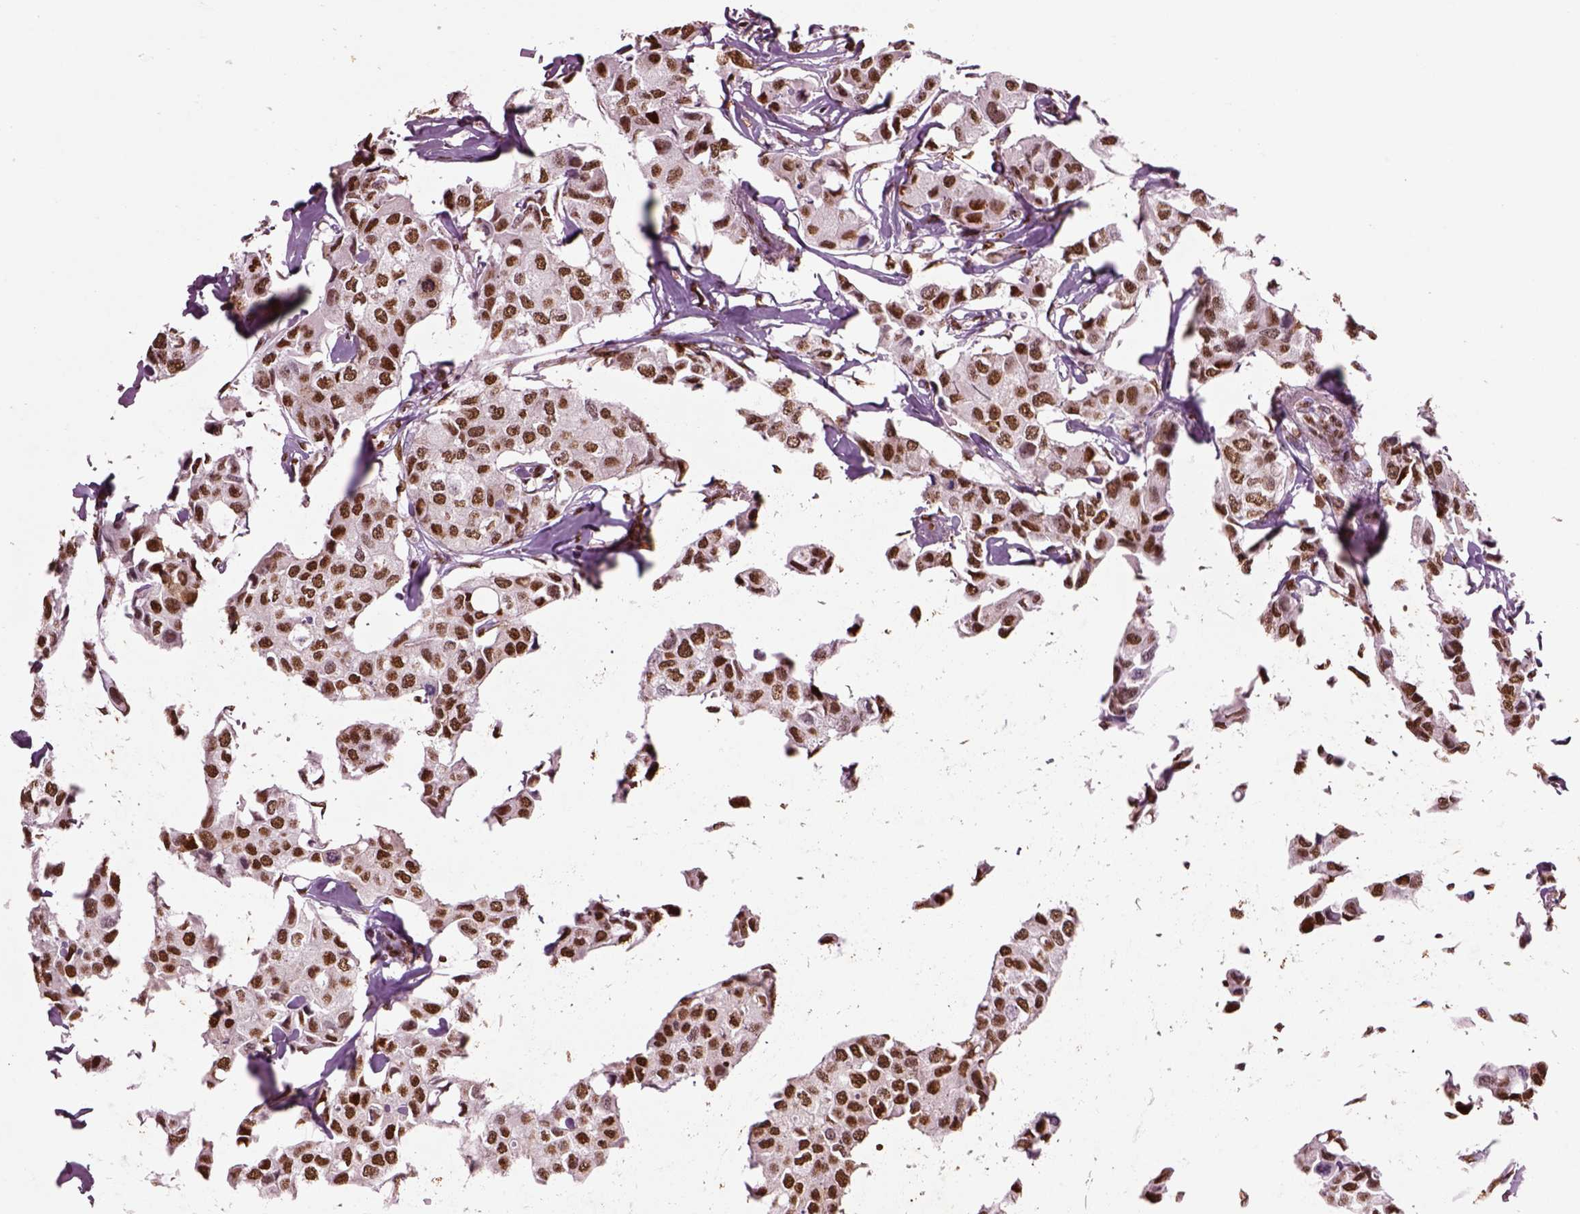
{"staining": {"intensity": "strong", "quantity": ">75%", "location": "nuclear"}, "tissue": "breast cancer", "cell_type": "Tumor cells", "image_type": "cancer", "snomed": [{"axis": "morphology", "description": "Duct carcinoma"}, {"axis": "topography", "description": "Breast"}], "caption": "The image demonstrates staining of breast invasive ductal carcinoma, revealing strong nuclear protein expression (brown color) within tumor cells. (DAB (3,3'-diaminobenzidine) = brown stain, brightfield microscopy at high magnification).", "gene": "DDX3X", "patient": {"sex": "female", "age": 80}}